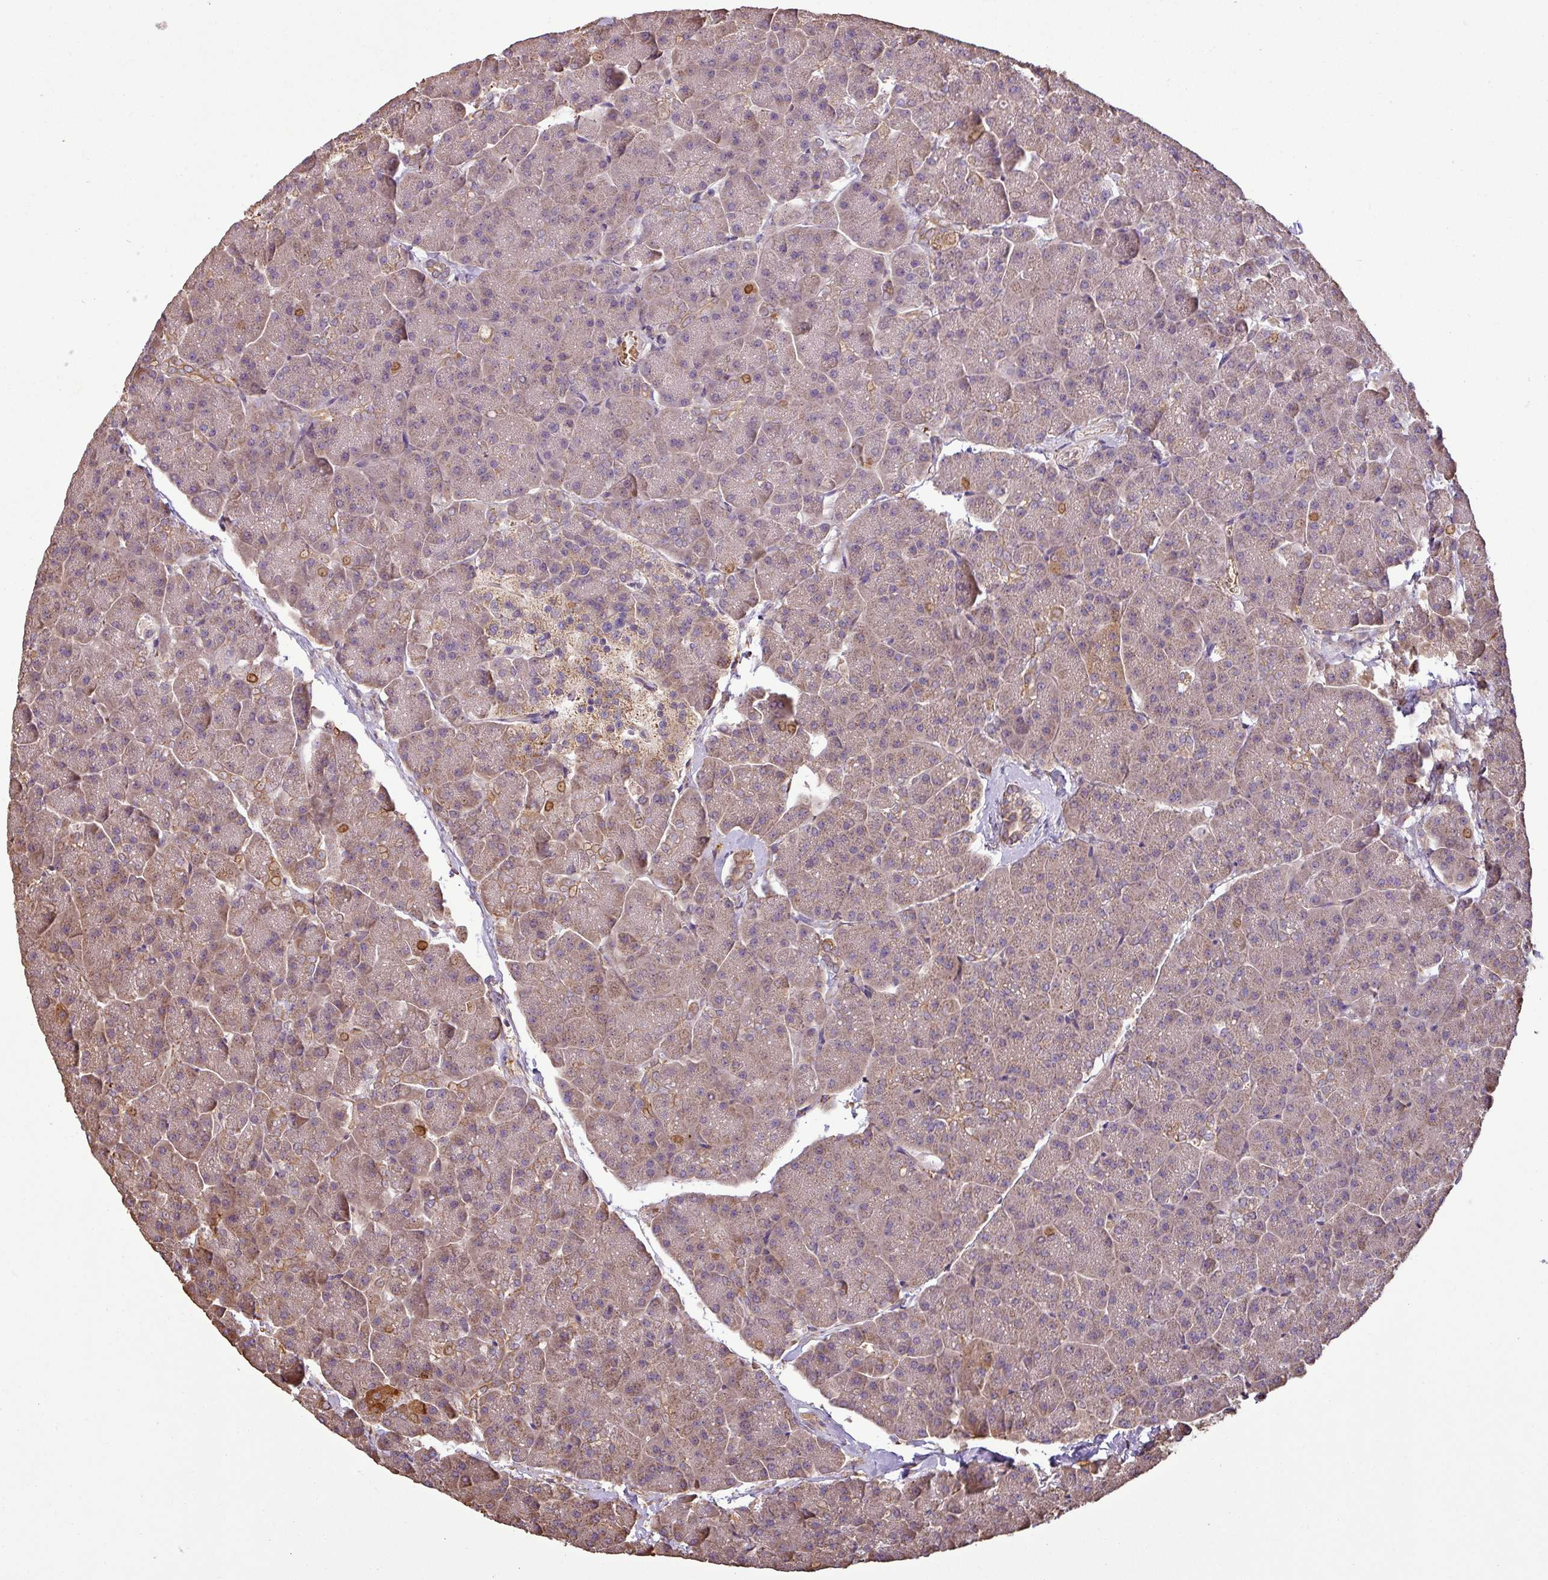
{"staining": {"intensity": "moderate", "quantity": ">75%", "location": "cytoplasmic/membranous"}, "tissue": "pancreas", "cell_type": "Exocrine glandular cells", "image_type": "normal", "snomed": [{"axis": "morphology", "description": "Normal tissue, NOS"}, {"axis": "topography", "description": "Pancreas"}, {"axis": "topography", "description": "Peripheral nerve tissue"}], "caption": "Pancreas stained for a protein reveals moderate cytoplasmic/membranous positivity in exocrine glandular cells. (IHC, brightfield microscopy, high magnification).", "gene": "PLEKHM1", "patient": {"sex": "male", "age": 54}}